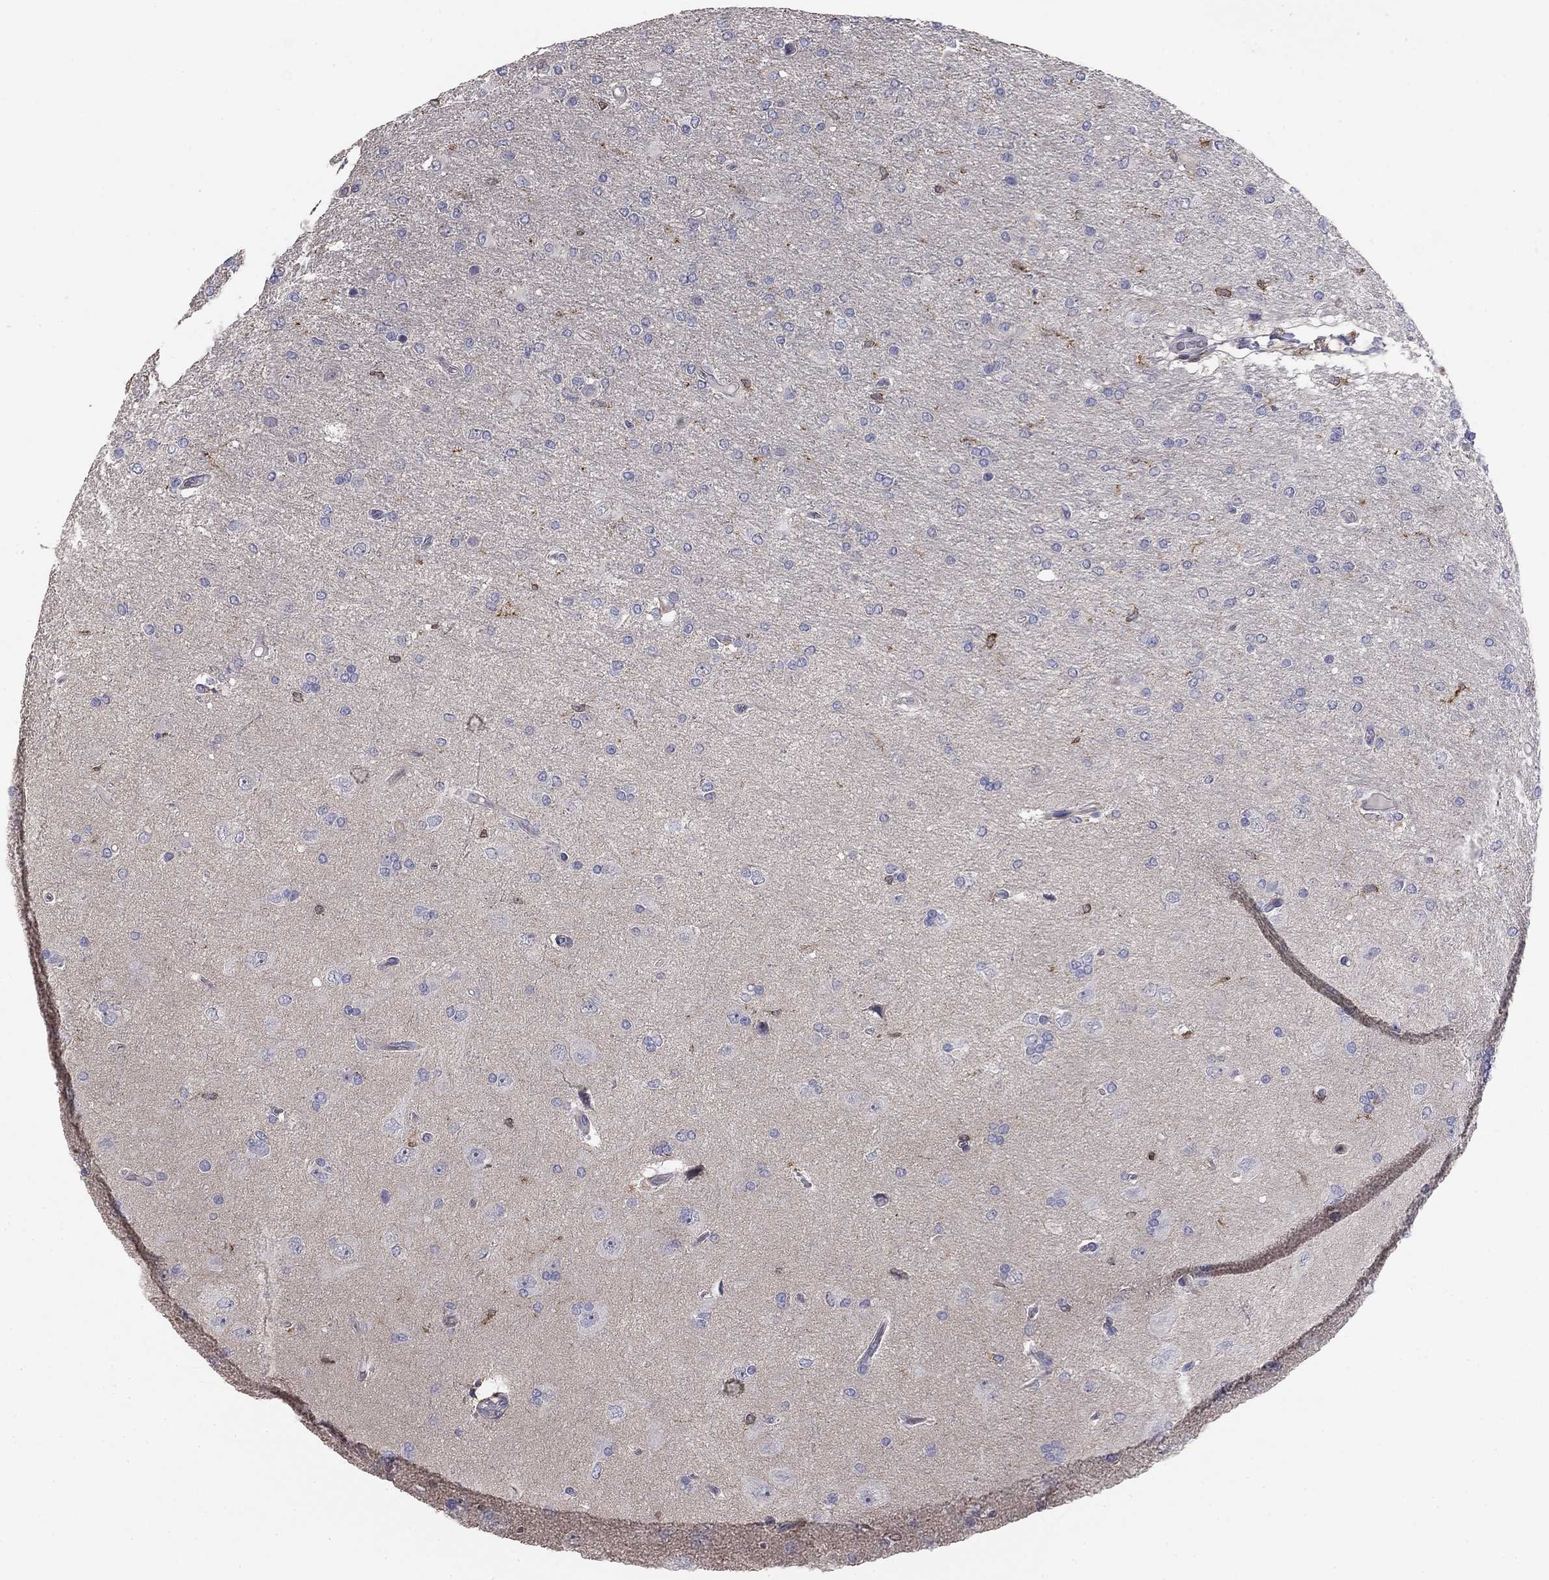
{"staining": {"intensity": "negative", "quantity": "none", "location": "none"}, "tissue": "glioma", "cell_type": "Tumor cells", "image_type": "cancer", "snomed": [{"axis": "morphology", "description": "Glioma, malignant, High grade"}, {"axis": "topography", "description": "Cerebral cortex"}], "caption": "Tumor cells show no significant staining in glioma.", "gene": "PLCB2", "patient": {"sex": "male", "age": 70}}